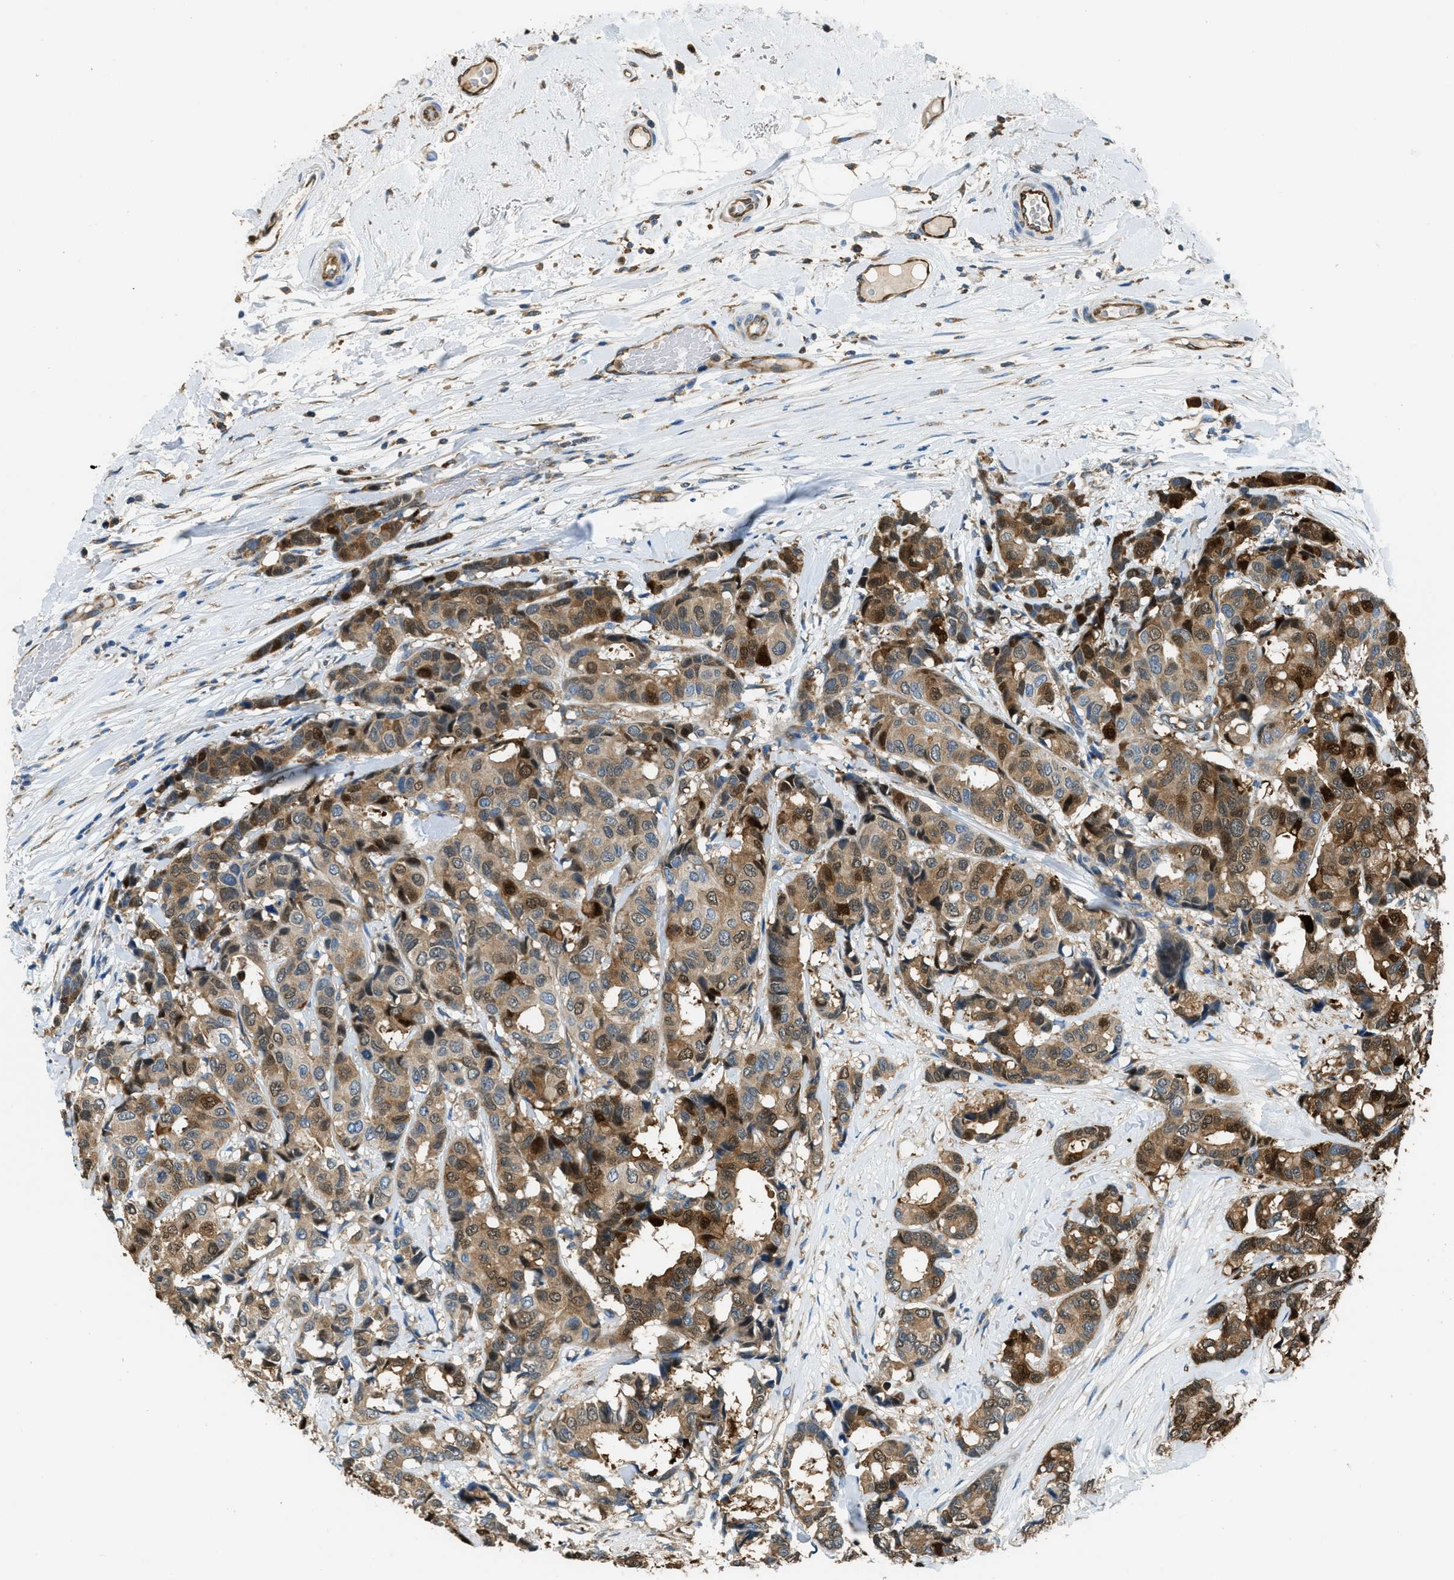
{"staining": {"intensity": "moderate", "quantity": ">75%", "location": "cytoplasmic/membranous,nuclear"}, "tissue": "breast cancer", "cell_type": "Tumor cells", "image_type": "cancer", "snomed": [{"axis": "morphology", "description": "Duct carcinoma"}, {"axis": "topography", "description": "Breast"}], "caption": "Immunohistochemical staining of breast cancer (intraductal carcinoma) reveals medium levels of moderate cytoplasmic/membranous and nuclear protein positivity in approximately >75% of tumor cells.", "gene": "GIMAP8", "patient": {"sex": "female", "age": 87}}